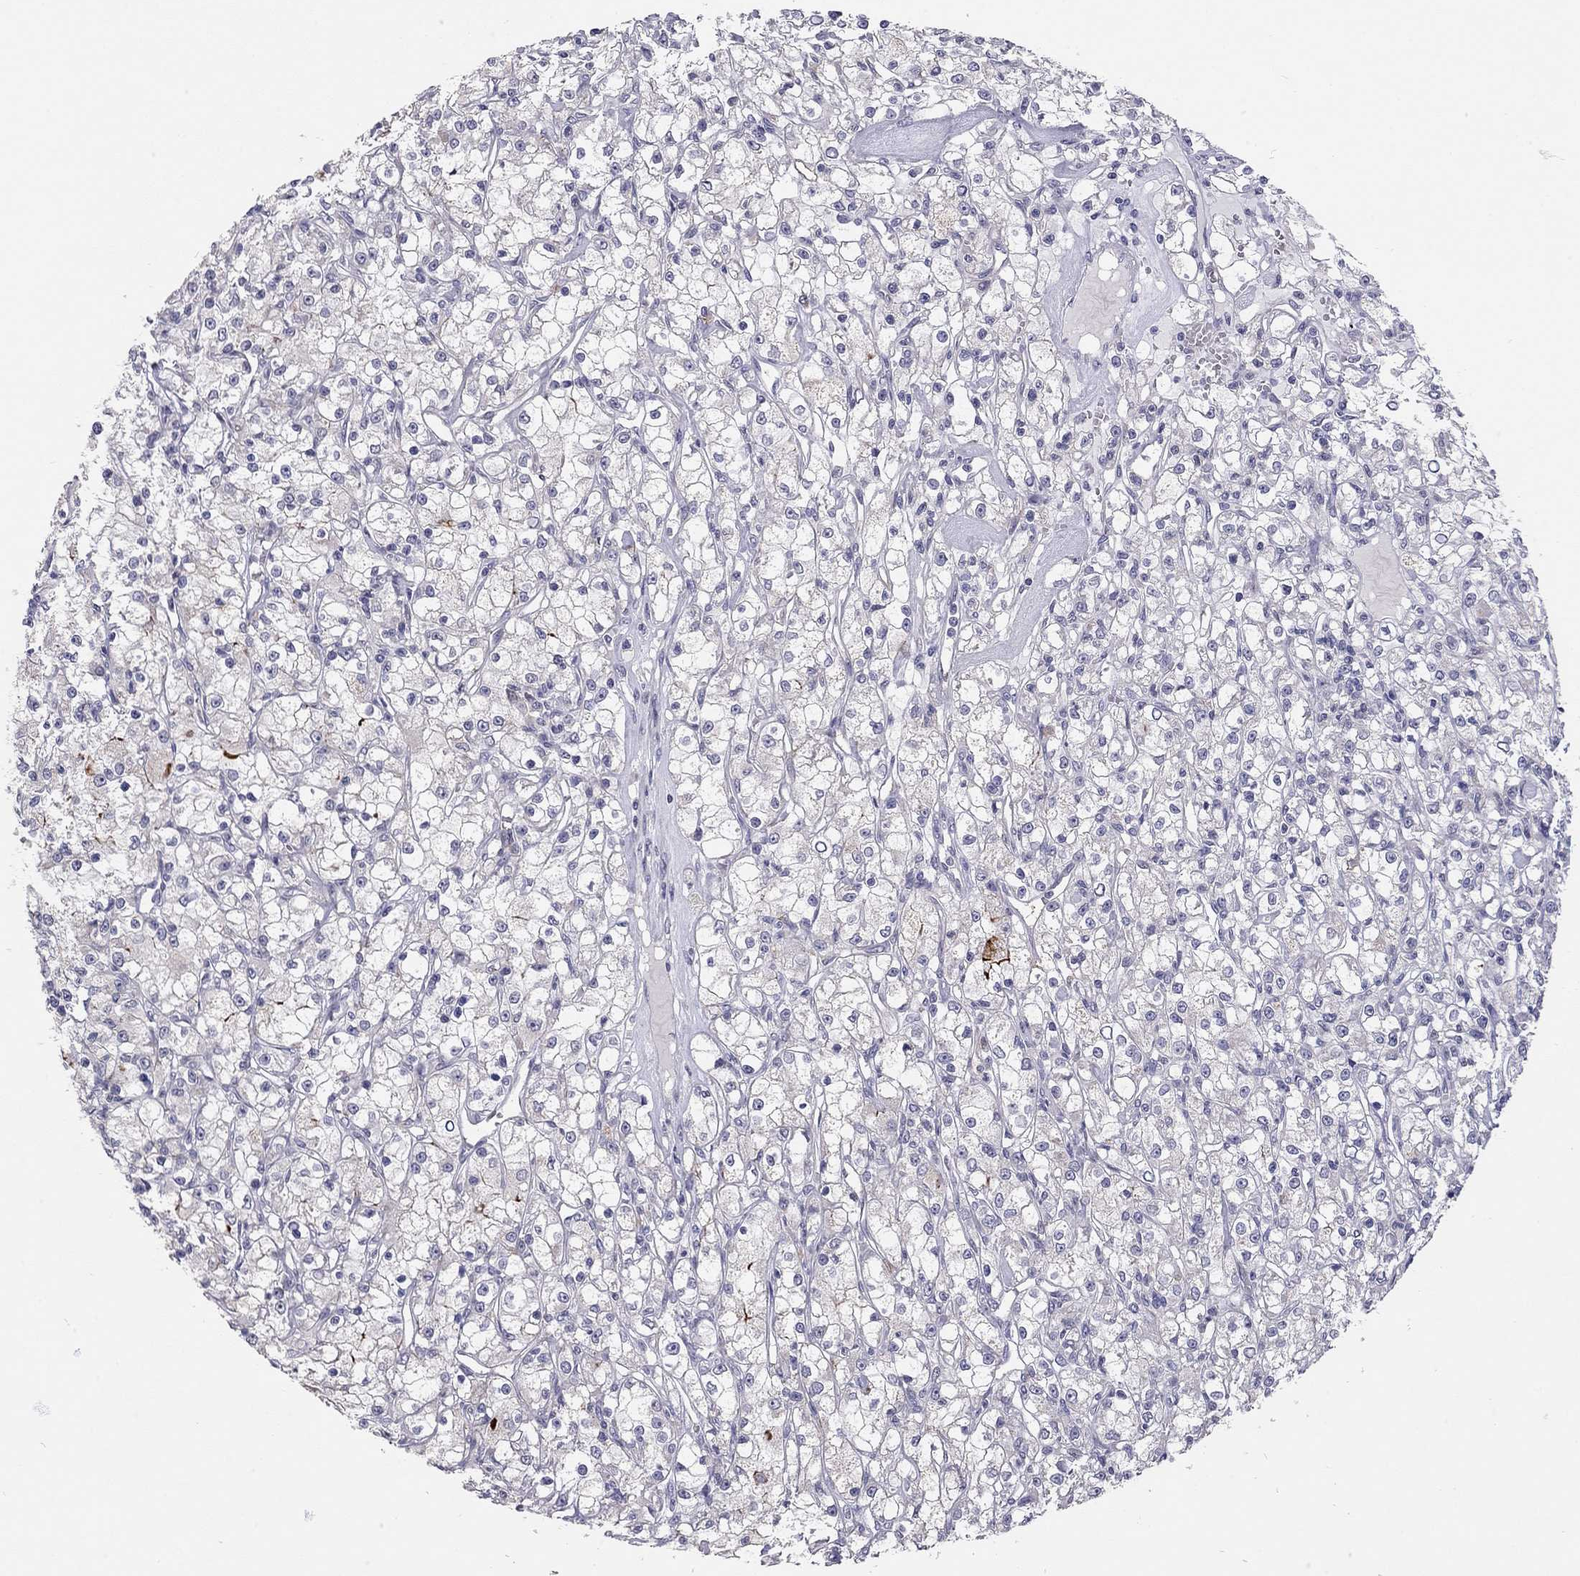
{"staining": {"intensity": "negative", "quantity": "none", "location": "none"}, "tissue": "renal cancer", "cell_type": "Tumor cells", "image_type": "cancer", "snomed": [{"axis": "morphology", "description": "Adenocarcinoma, NOS"}, {"axis": "topography", "description": "Kidney"}], "caption": "Histopathology image shows no protein positivity in tumor cells of adenocarcinoma (renal) tissue.", "gene": "SCARB1", "patient": {"sex": "female", "age": 59}}